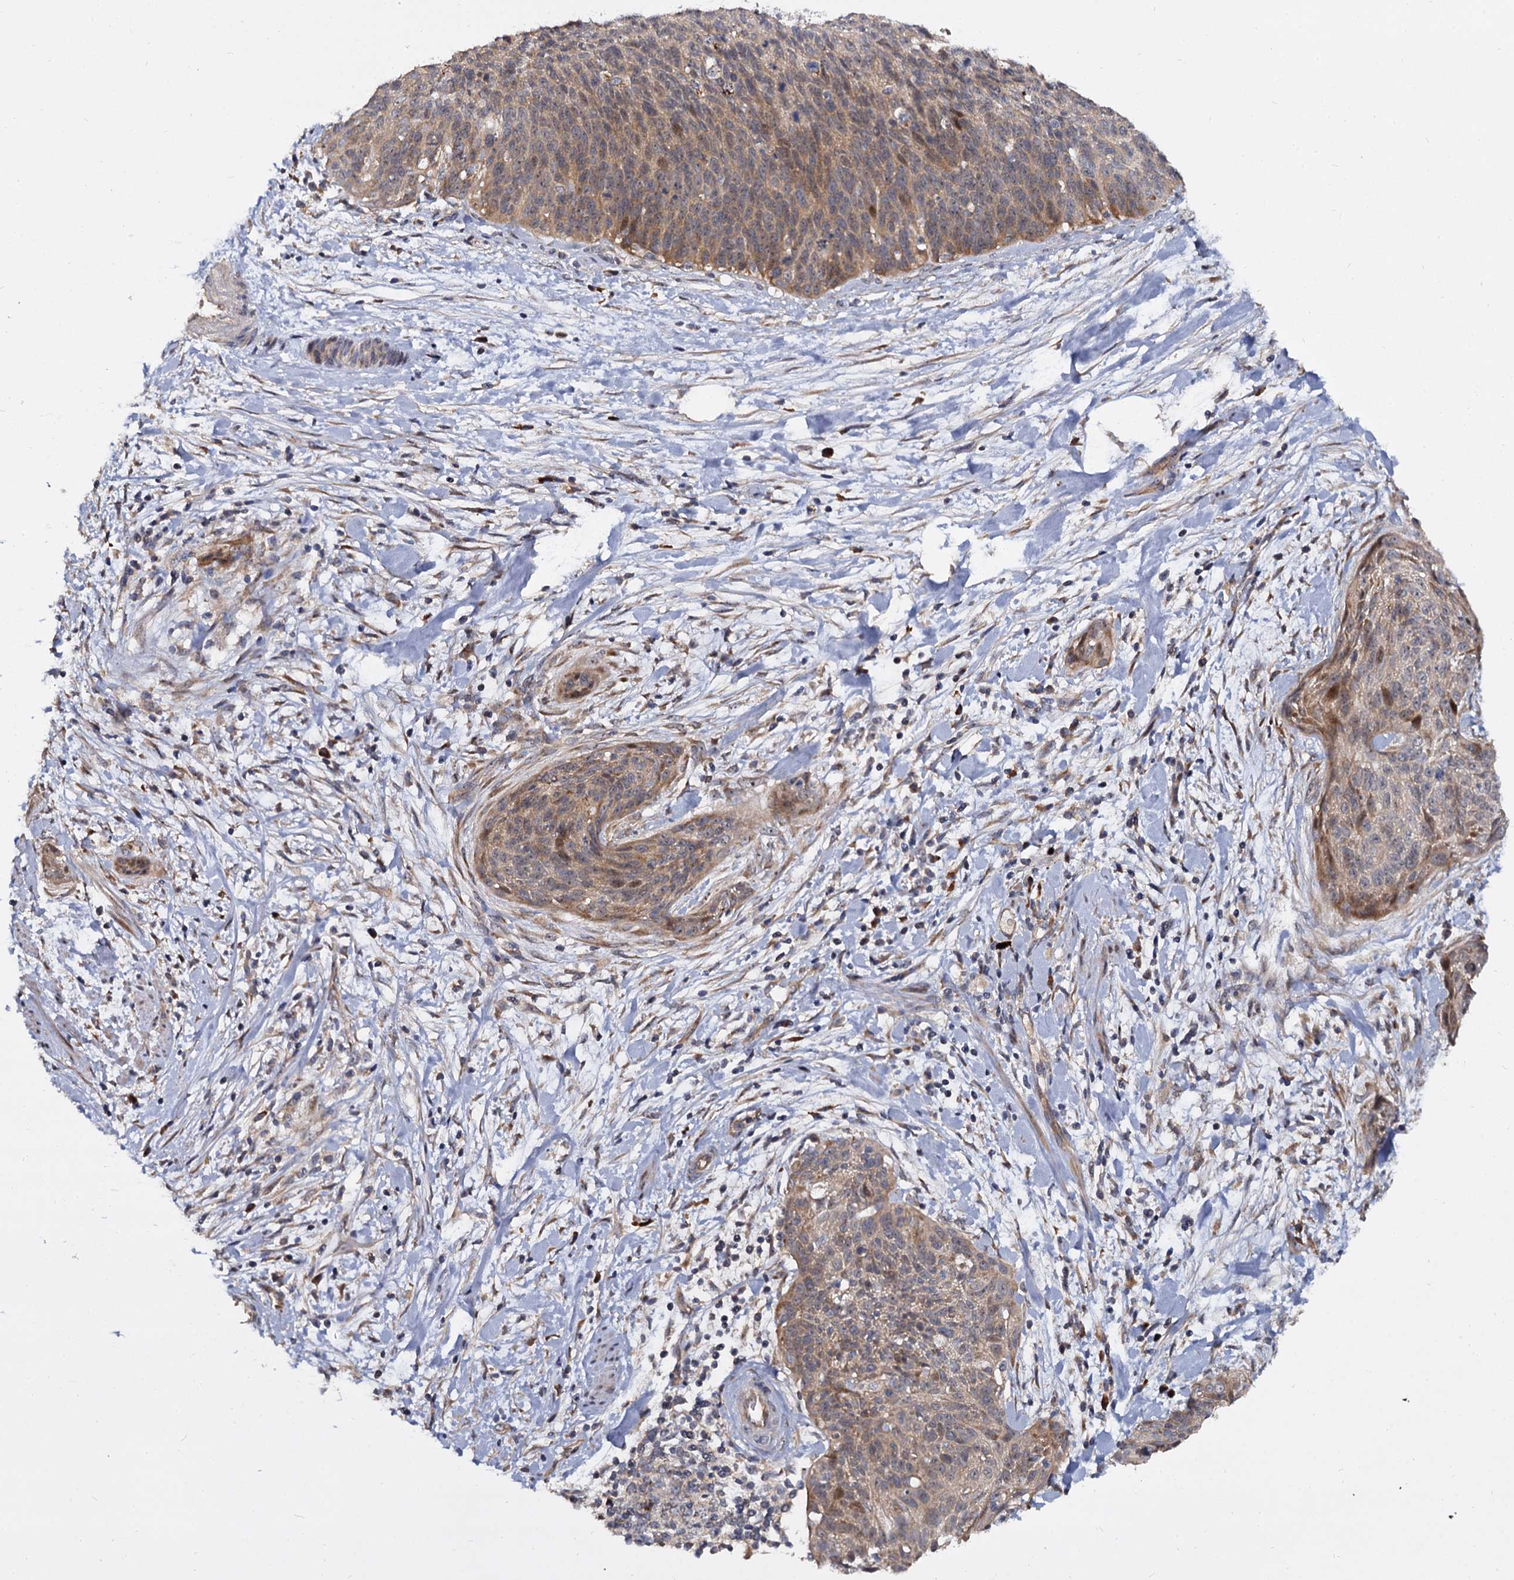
{"staining": {"intensity": "moderate", "quantity": ">75%", "location": "cytoplasmic/membranous,nuclear"}, "tissue": "cervical cancer", "cell_type": "Tumor cells", "image_type": "cancer", "snomed": [{"axis": "morphology", "description": "Squamous cell carcinoma, NOS"}, {"axis": "topography", "description": "Cervix"}], "caption": "Moderate cytoplasmic/membranous and nuclear protein expression is seen in approximately >75% of tumor cells in cervical cancer.", "gene": "WWC3", "patient": {"sex": "female", "age": 55}}